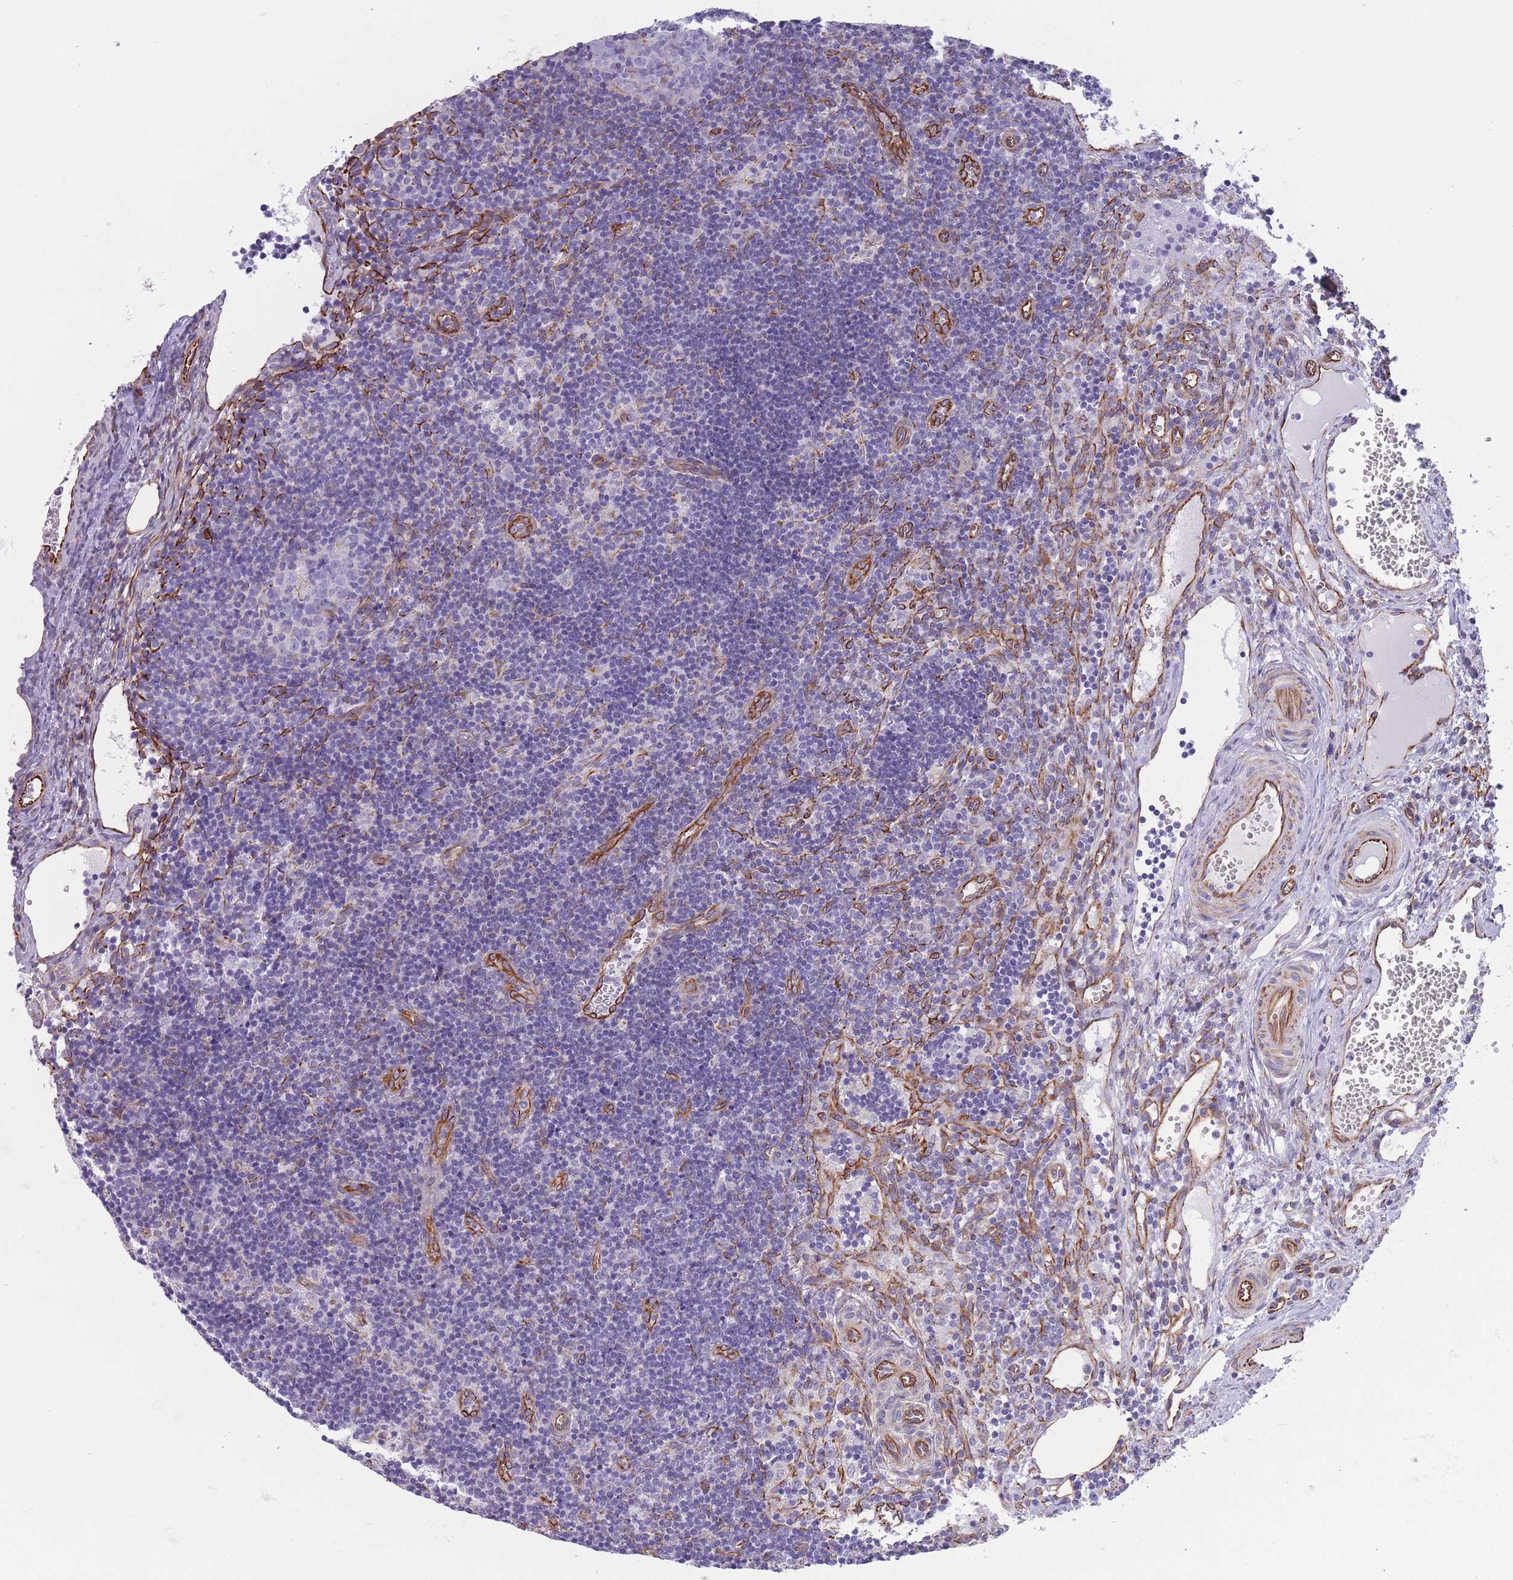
{"staining": {"intensity": "negative", "quantity": "none", "location": "none"}, "tissue": "lymph node", "cell_type": "Germinal center cells", "image_type": "normal", "snomed": [{"axis": "morphology", "description": "Normal tissue, NOS"}, {"axis": "topography", "description": "Lymph node"}], "caption": "DAB immunohistochemical staining of benign human lymph node displays no significant expression in germinal center cells.", "gene": "ATP5MF", "patient": {"sex": "female", "age": 37}}